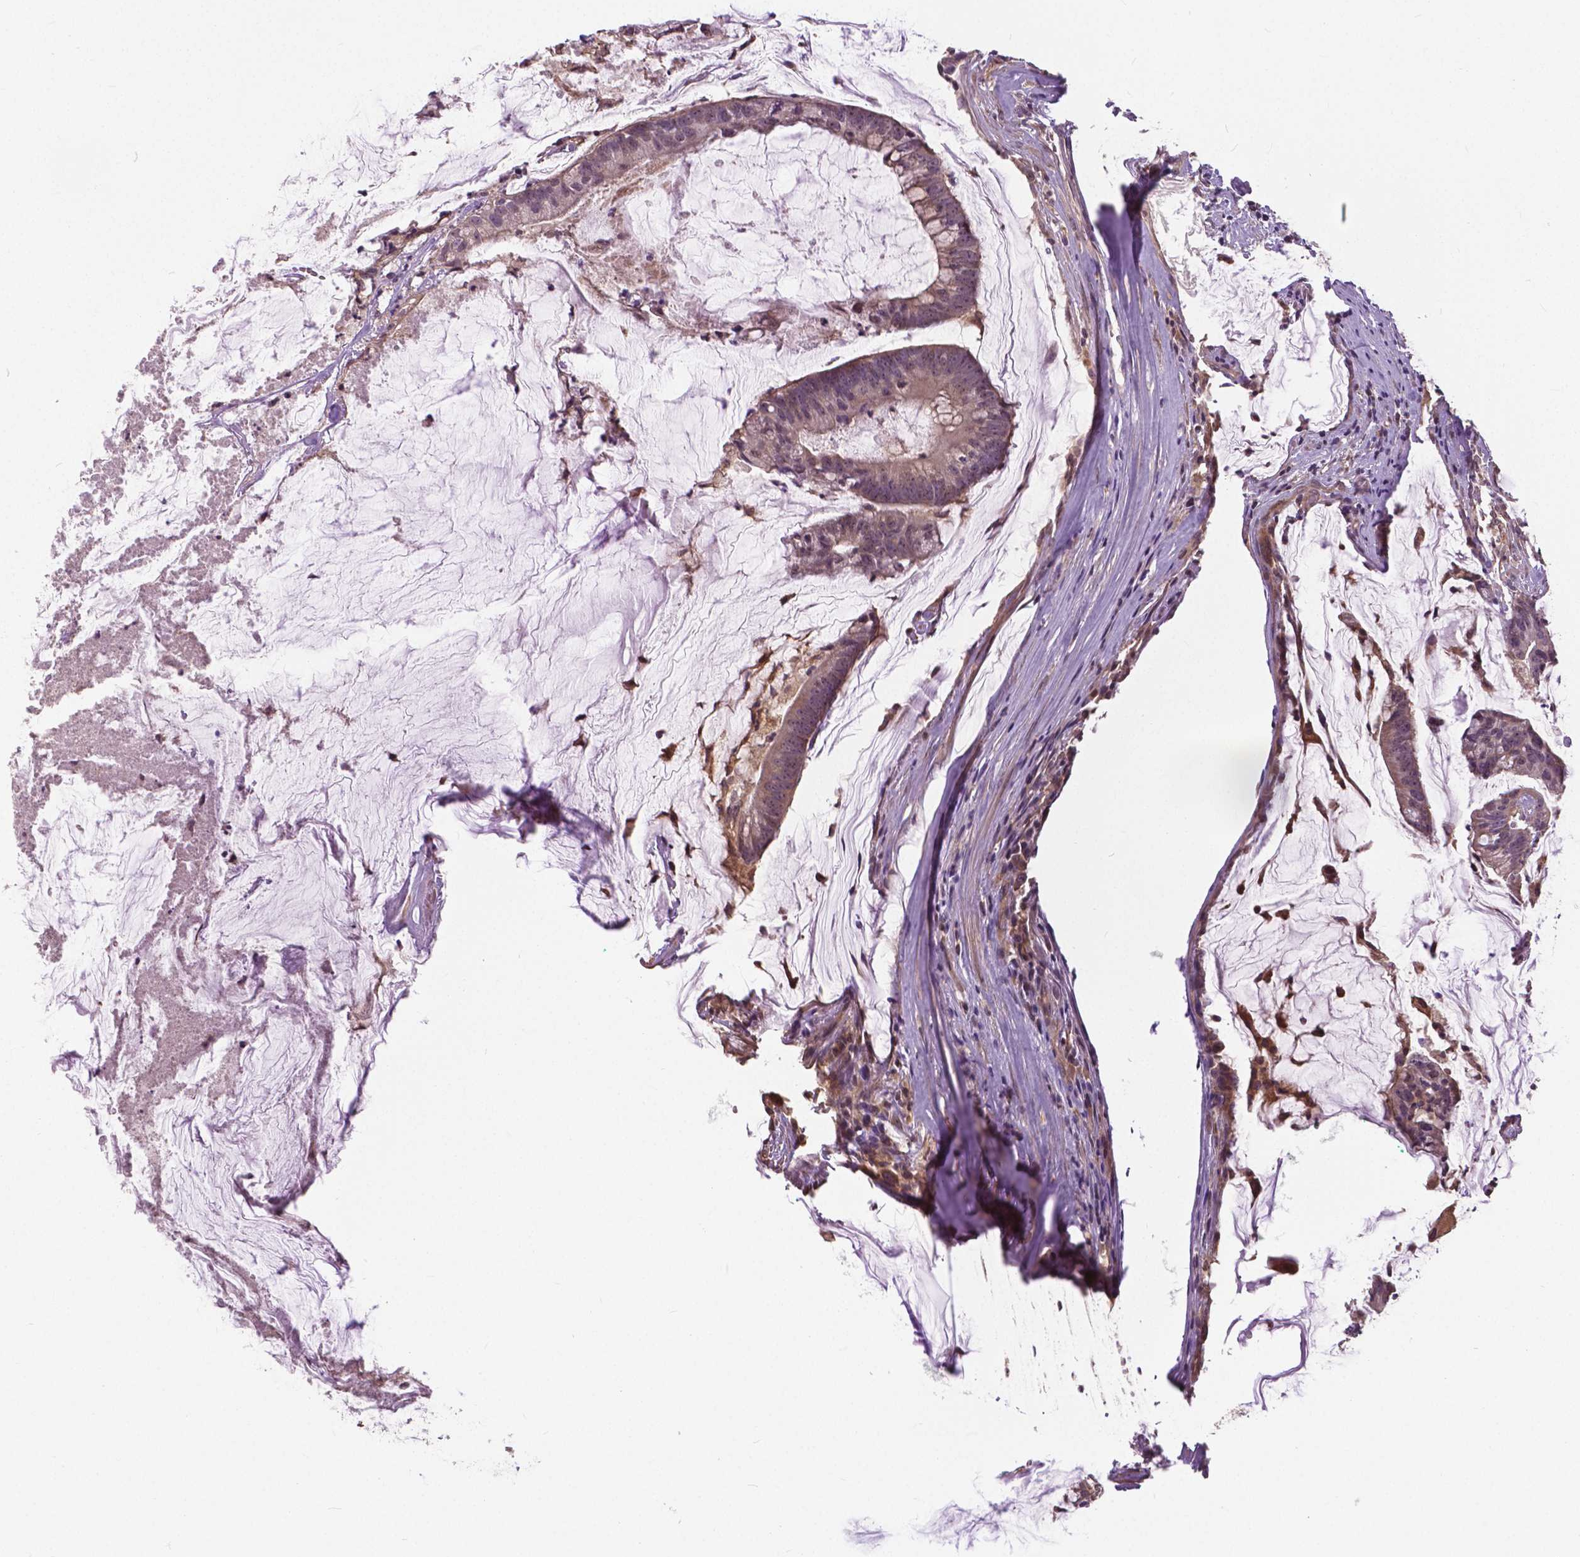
{"staining": {"intensity": "negative", "quantity": "none", "location": "none"}, "tissue": "colorectal cancer", "cell_type": "Tumor cells", "image_type": "cancer", "snomed": [{"axis": "morphology", "description": "Adenocarcinoma, NOS"}, {"axis": "topography", "description": "Colon"}], "caption": "A photomicrograph of human colorectal adenocarcinoma is negative for staining in tumor cells.", "gene": "ANXA13", "patient": {"sex": "male", "age": 62}}